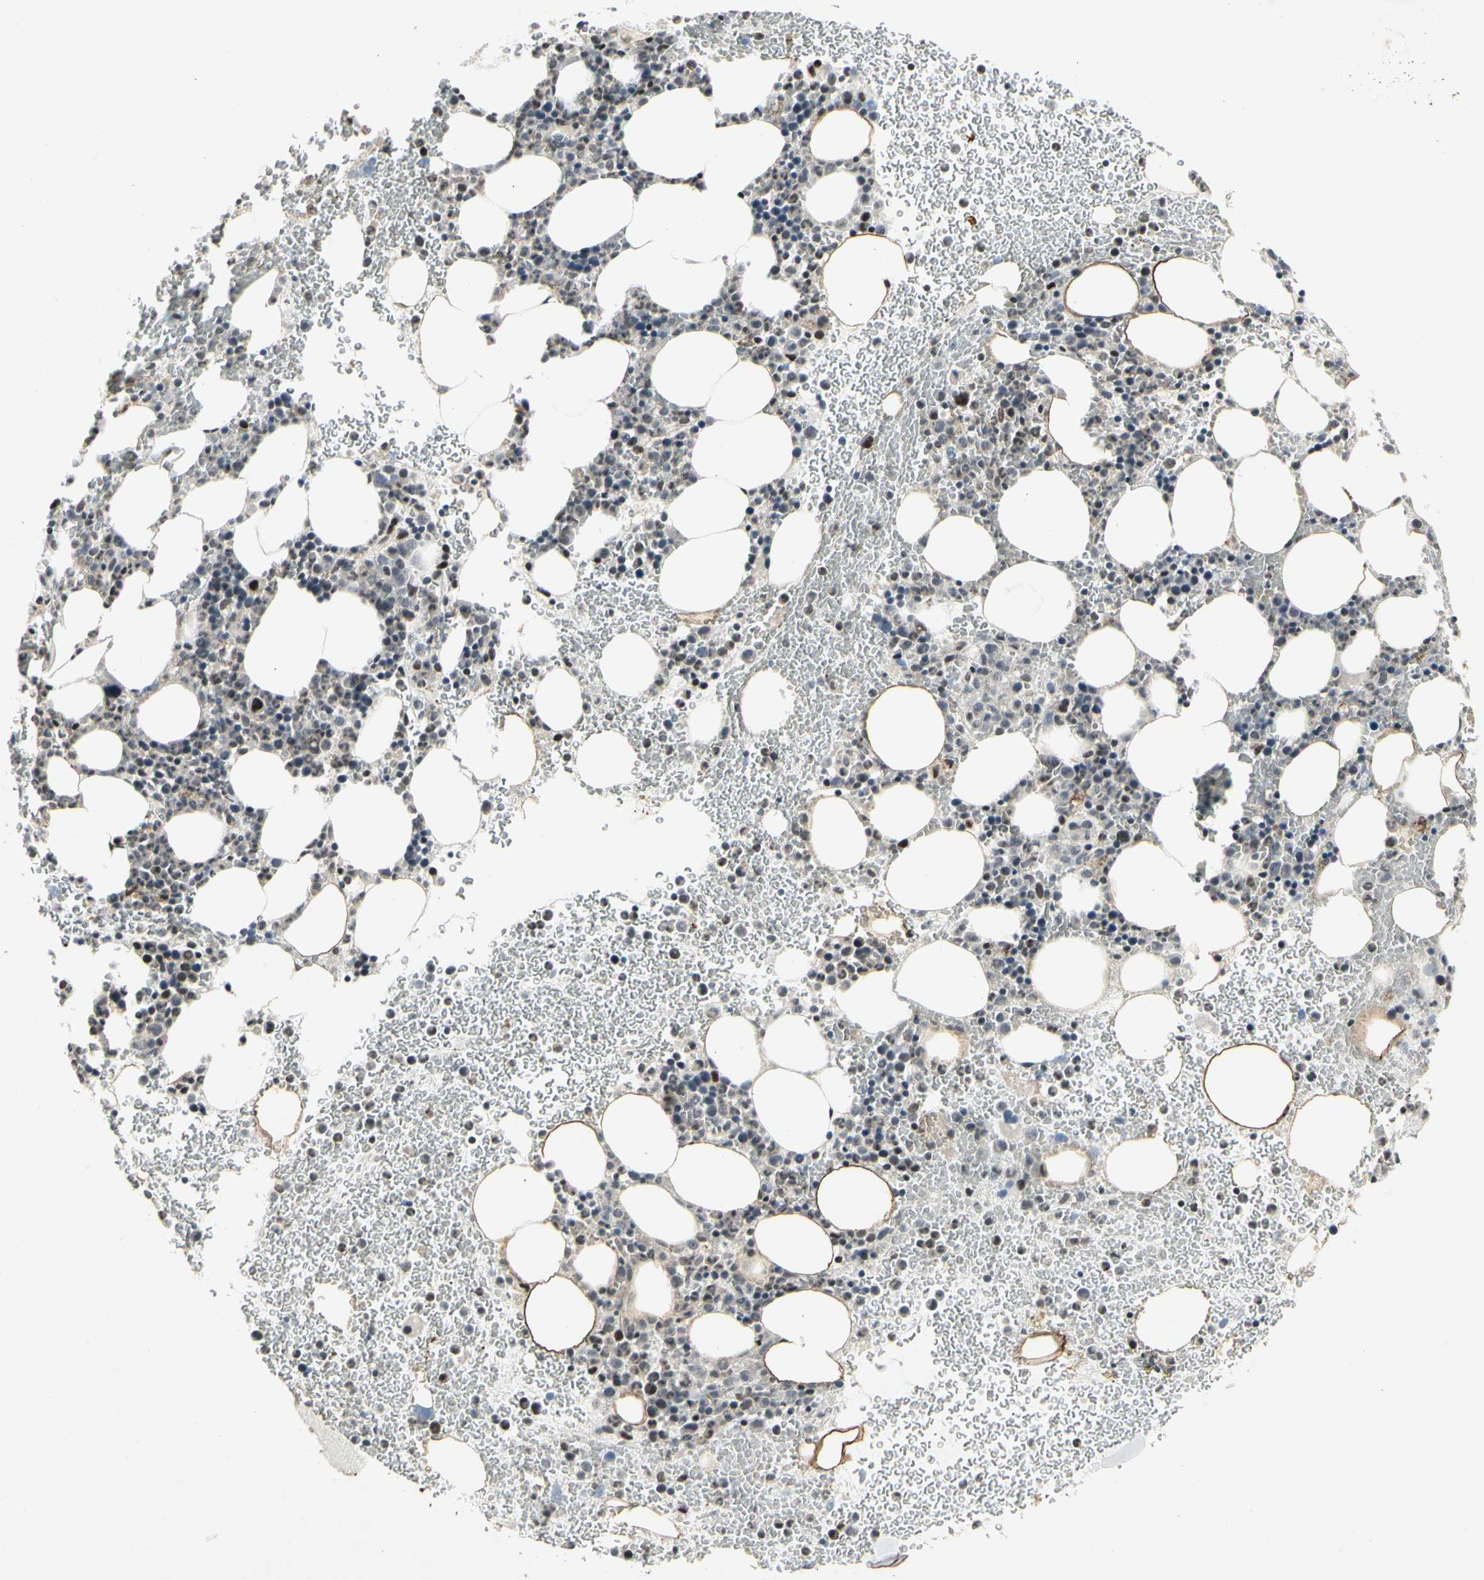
{"staining": {"intensity": "strong", "quantity": "<25%", "location": "nuclear"}, "tissue": "bone marrow", "cell_type": "Hematopoietic cells", "image_type": "normal", "snomed": [{"axis": "morphology", "description": "Normal tissue, NOS"}, {"axis": "morphology", "description": "Inflammation, NOS"}, {"axis": "topography", "description": "Bone marrow"}], "caption": "Immunohistochemical staining of unremarkable bone marrow reveals strong nuclear protein staining in approximately <25% of hematopoietic cells.", "gene": "FOXJ2", "patient": {"sex": "female", "age": 54}}